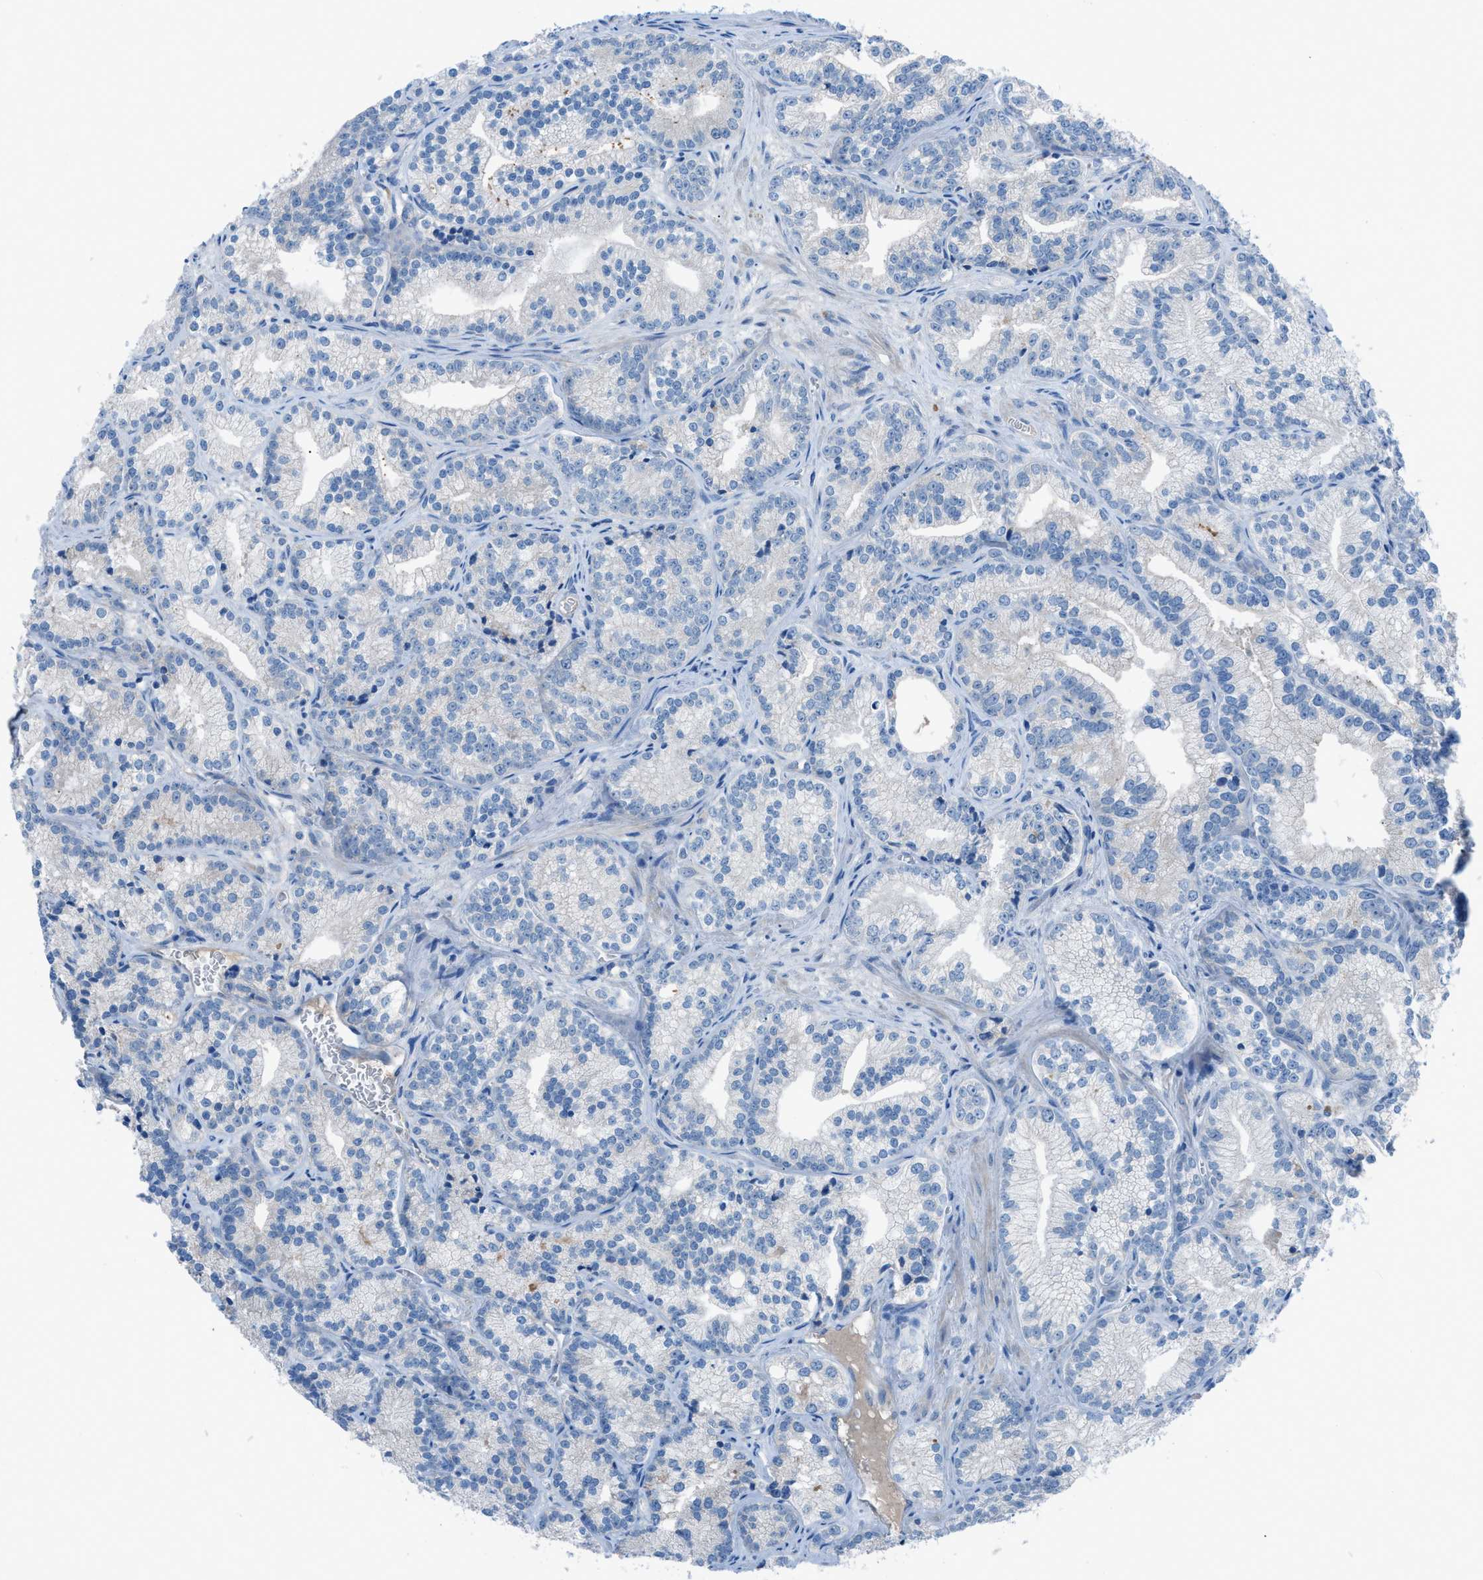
{"staining": {"intensity": "negative", "quantity": "none", "location": "none"}, "tissue": "prostate cancer", "cell_type": "Tumor cells", "image_type": "cancer", "snomed": [{"axis": "morphology", "description": "Adenocarcinoma, Low grade"}, {"axis": "topography", "description": "Prostate"}], "caption": "Tumor cells are negative for protein expression in human prostate cancer (low-grade adenocarcinoma).", "gene": "C5AR2", "patient": {"sex": "male", "age": 89}}